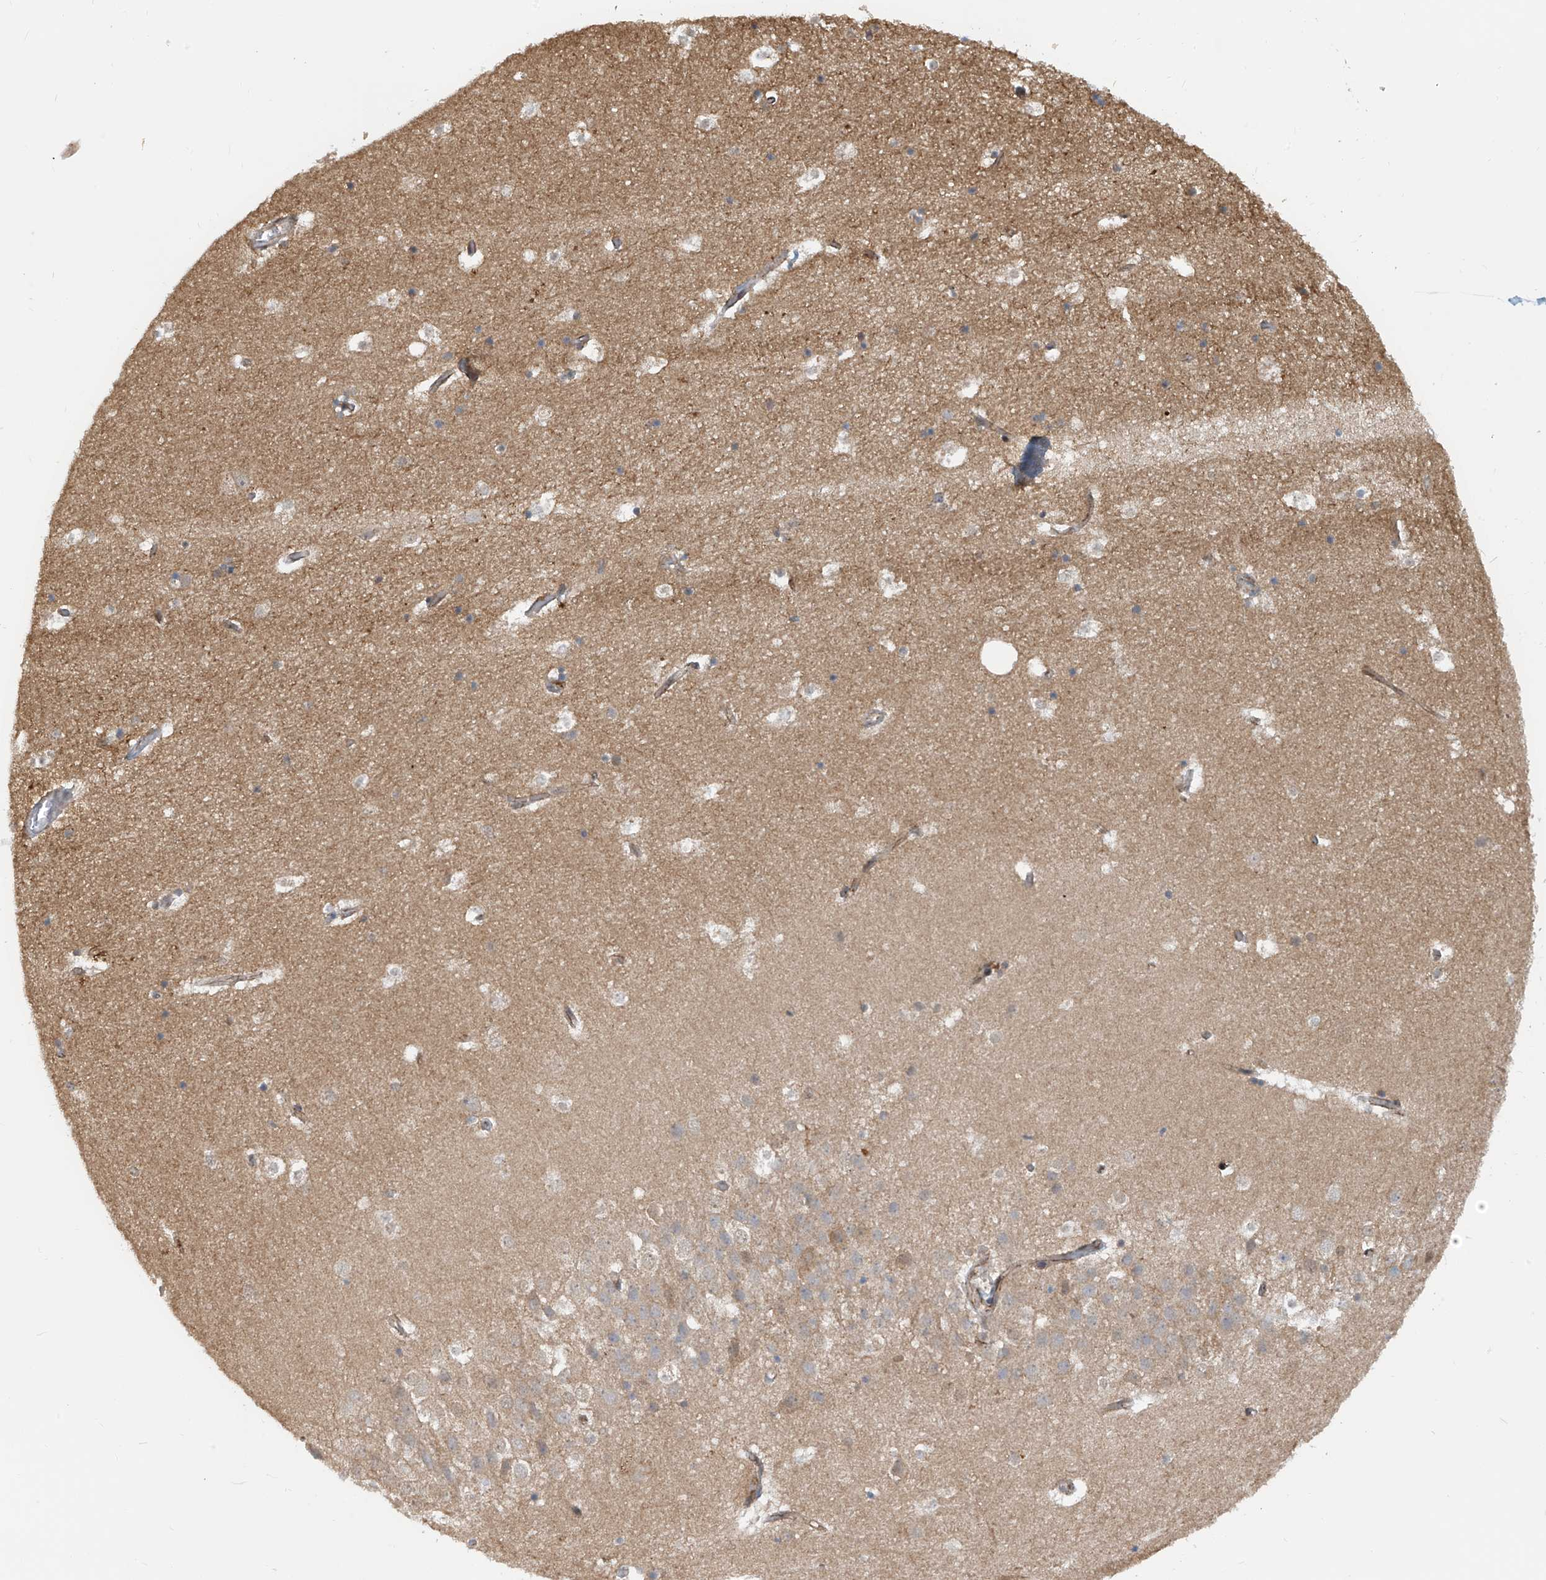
{"staining": {"intensity": "weak", "quantity": "<25%", "location": "cytoplasmic/membranous"}, "tissue": "hippocampus", "cell_type": "Glial cells", "image_type": "normal", "snomed": [{"axis": "morphology", "description": "Normal tissue, NOS"}, {"axis": "topography", "description": "Hippocampus"}], "caption": "Immunohistochemical staining of benign hippocampus demonstrates no significant positivity in glial cells. The staining was performed using DAB (3,3'-diaminobenzidine) to visualize the protein expression in brown, while the nuclei were stained in blue with hematoxylin (Magnification: 20x).", "gene": "LAGE3", "patient": {"sex": "female", "age": 52}}